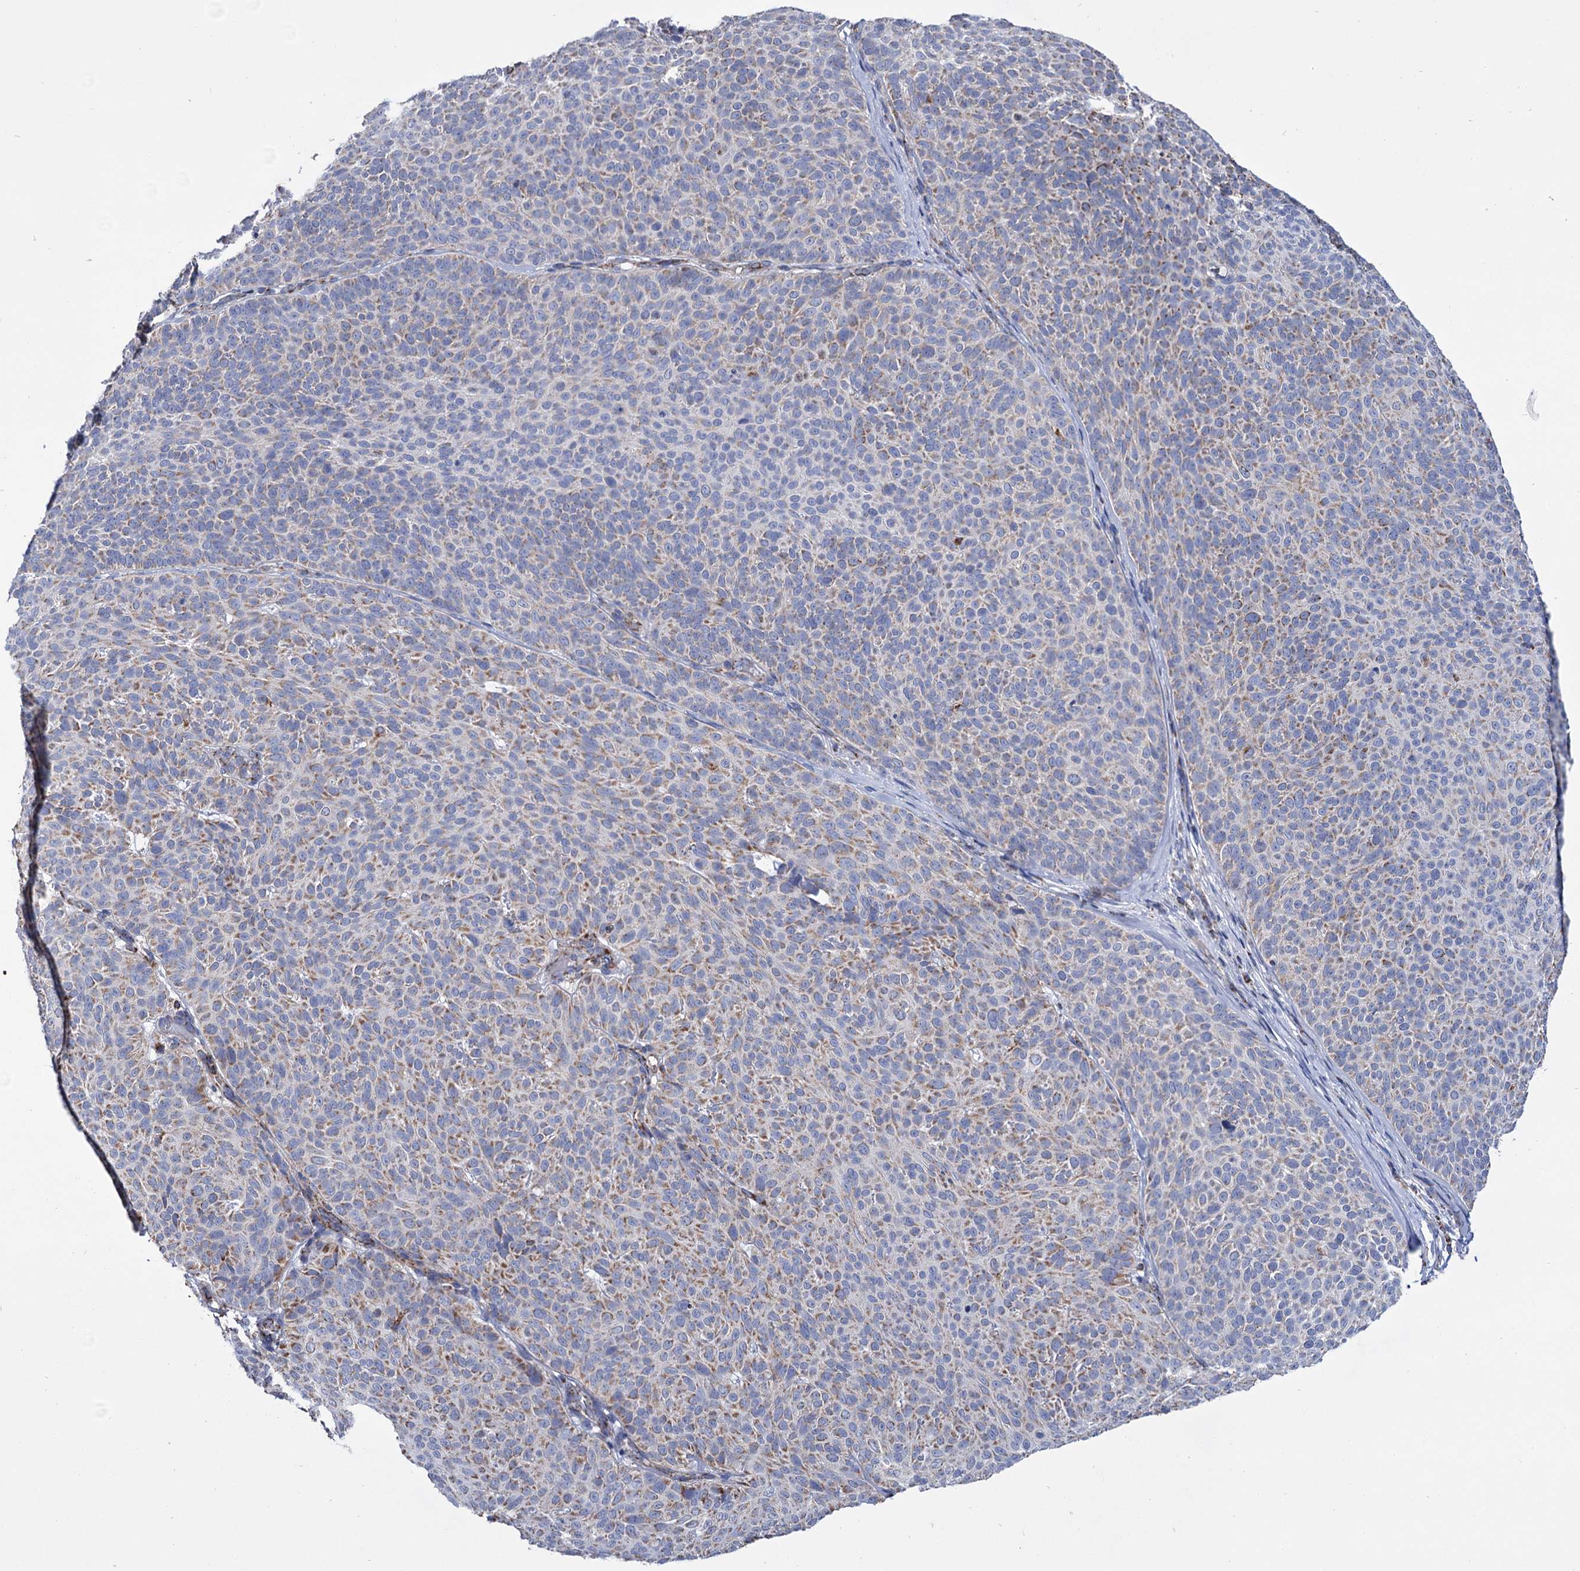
{"staining": {"intensity": "weak", "quantity": "25%-75%", "location": "cytoplasmic/membranous"}, "tissue": "skin cancer", "cell_type": "Tumor cells", "image_type": "cancer", "snomed": [{"axis": "morphology", "description": "Basal cell carcinoma"}, {"axis": "topography", "description": "Skin"}], "caption": "Immunohistochemistry (IHC) (DAB (3,3'-diaminobenzidine)) staining of skin cancer (basal cell carcinoma) shows weak cytoplasmic/membranous protein expression in approximately 25%-75% of tumor cells.", "gene": "ABHD10", "patient": {"sex": "male", "age": 85}}